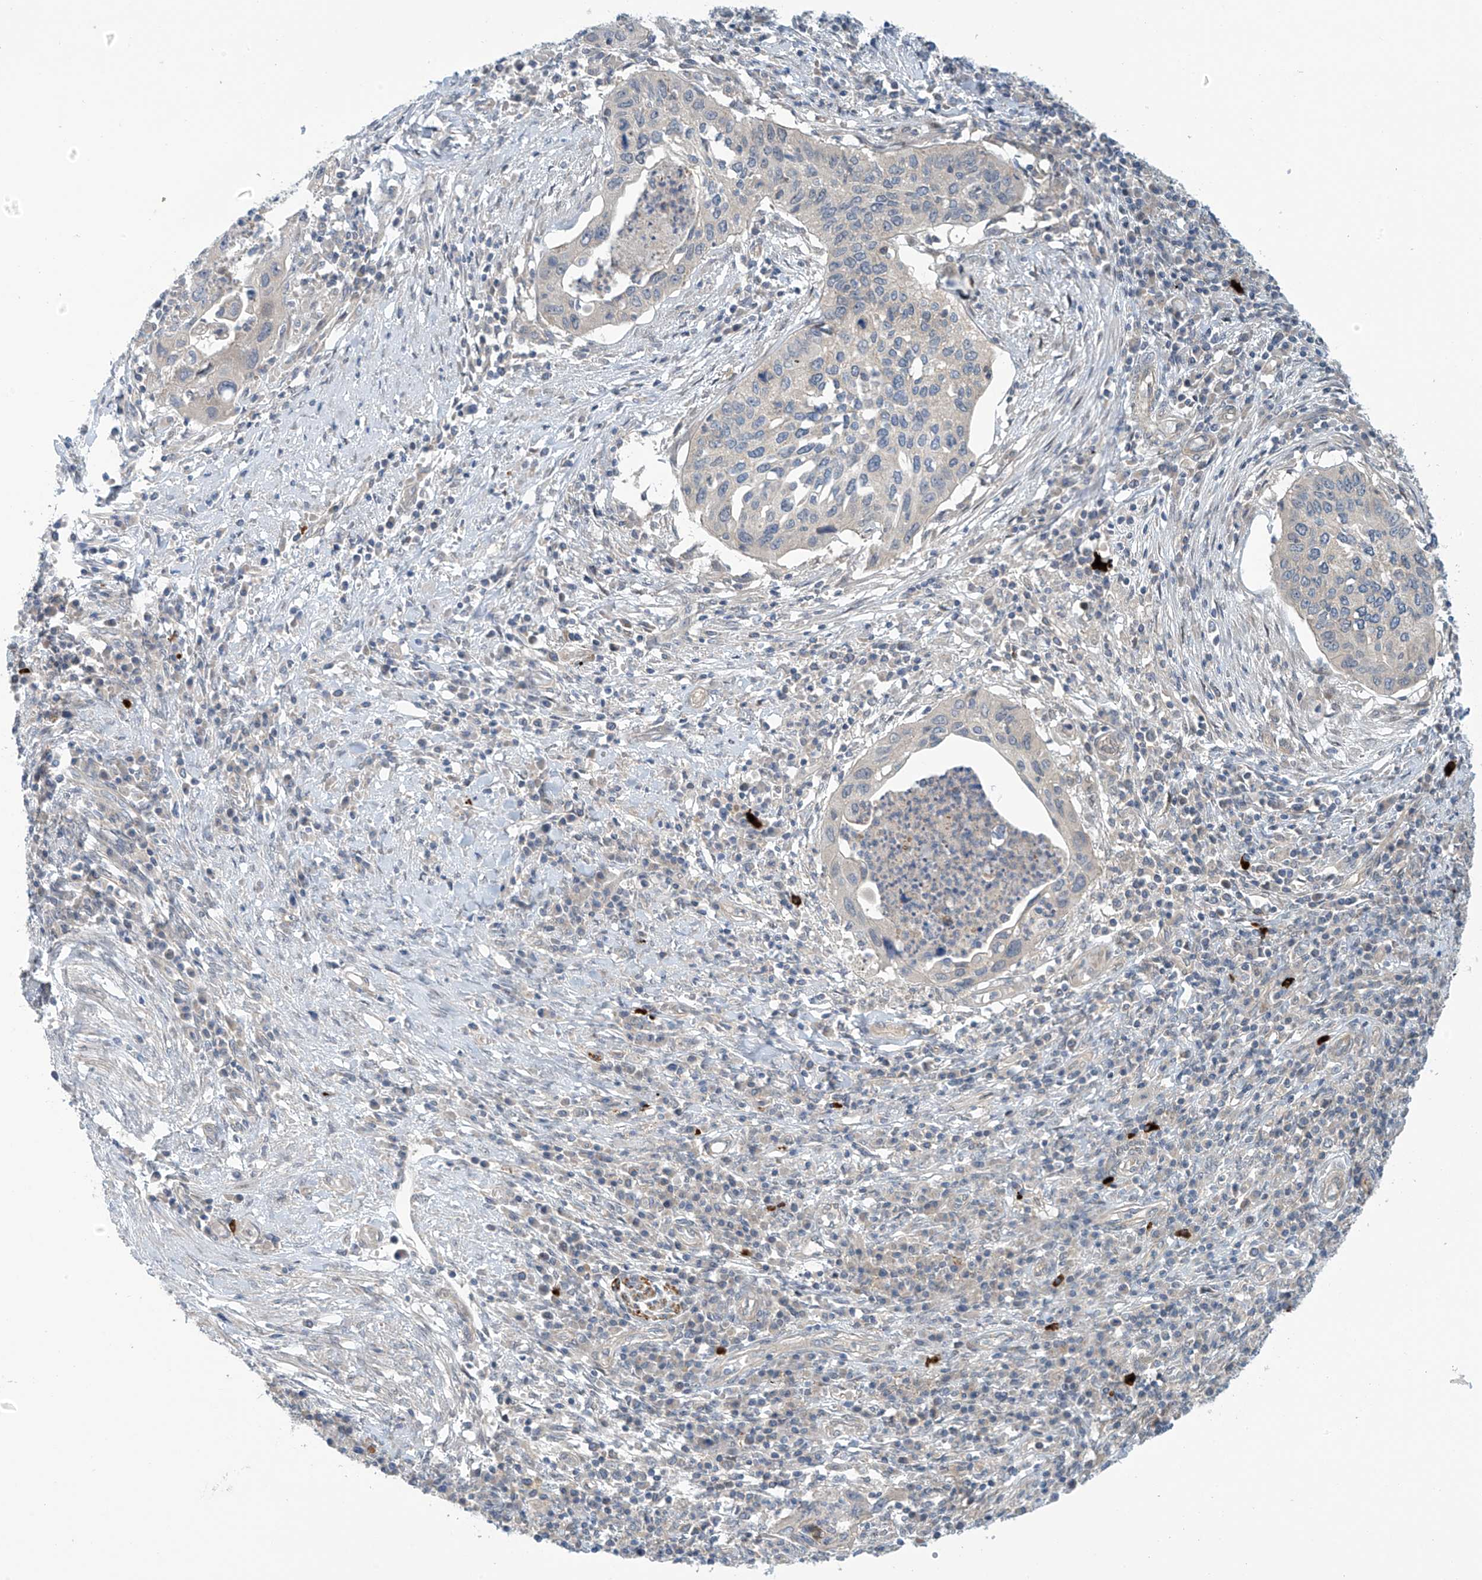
{"staining": {"intensity": "negative", "quantity": "none", "location": "none"}, "tissue": "cervical cancer", "cell_type": "Tumor cells", "image_type": "cancer", "snomed": [{"axis": "morphology", "description": "Squamous cell carcinoma, NOS"}, {"axis": "topography", "description": "Cervix"}], "caption": "Immunohistochemistry of human cervical cancer displays no positivity in tumor cells.", "gene": "FSD1L", "patient": {"sex": "female", "age": 38}}